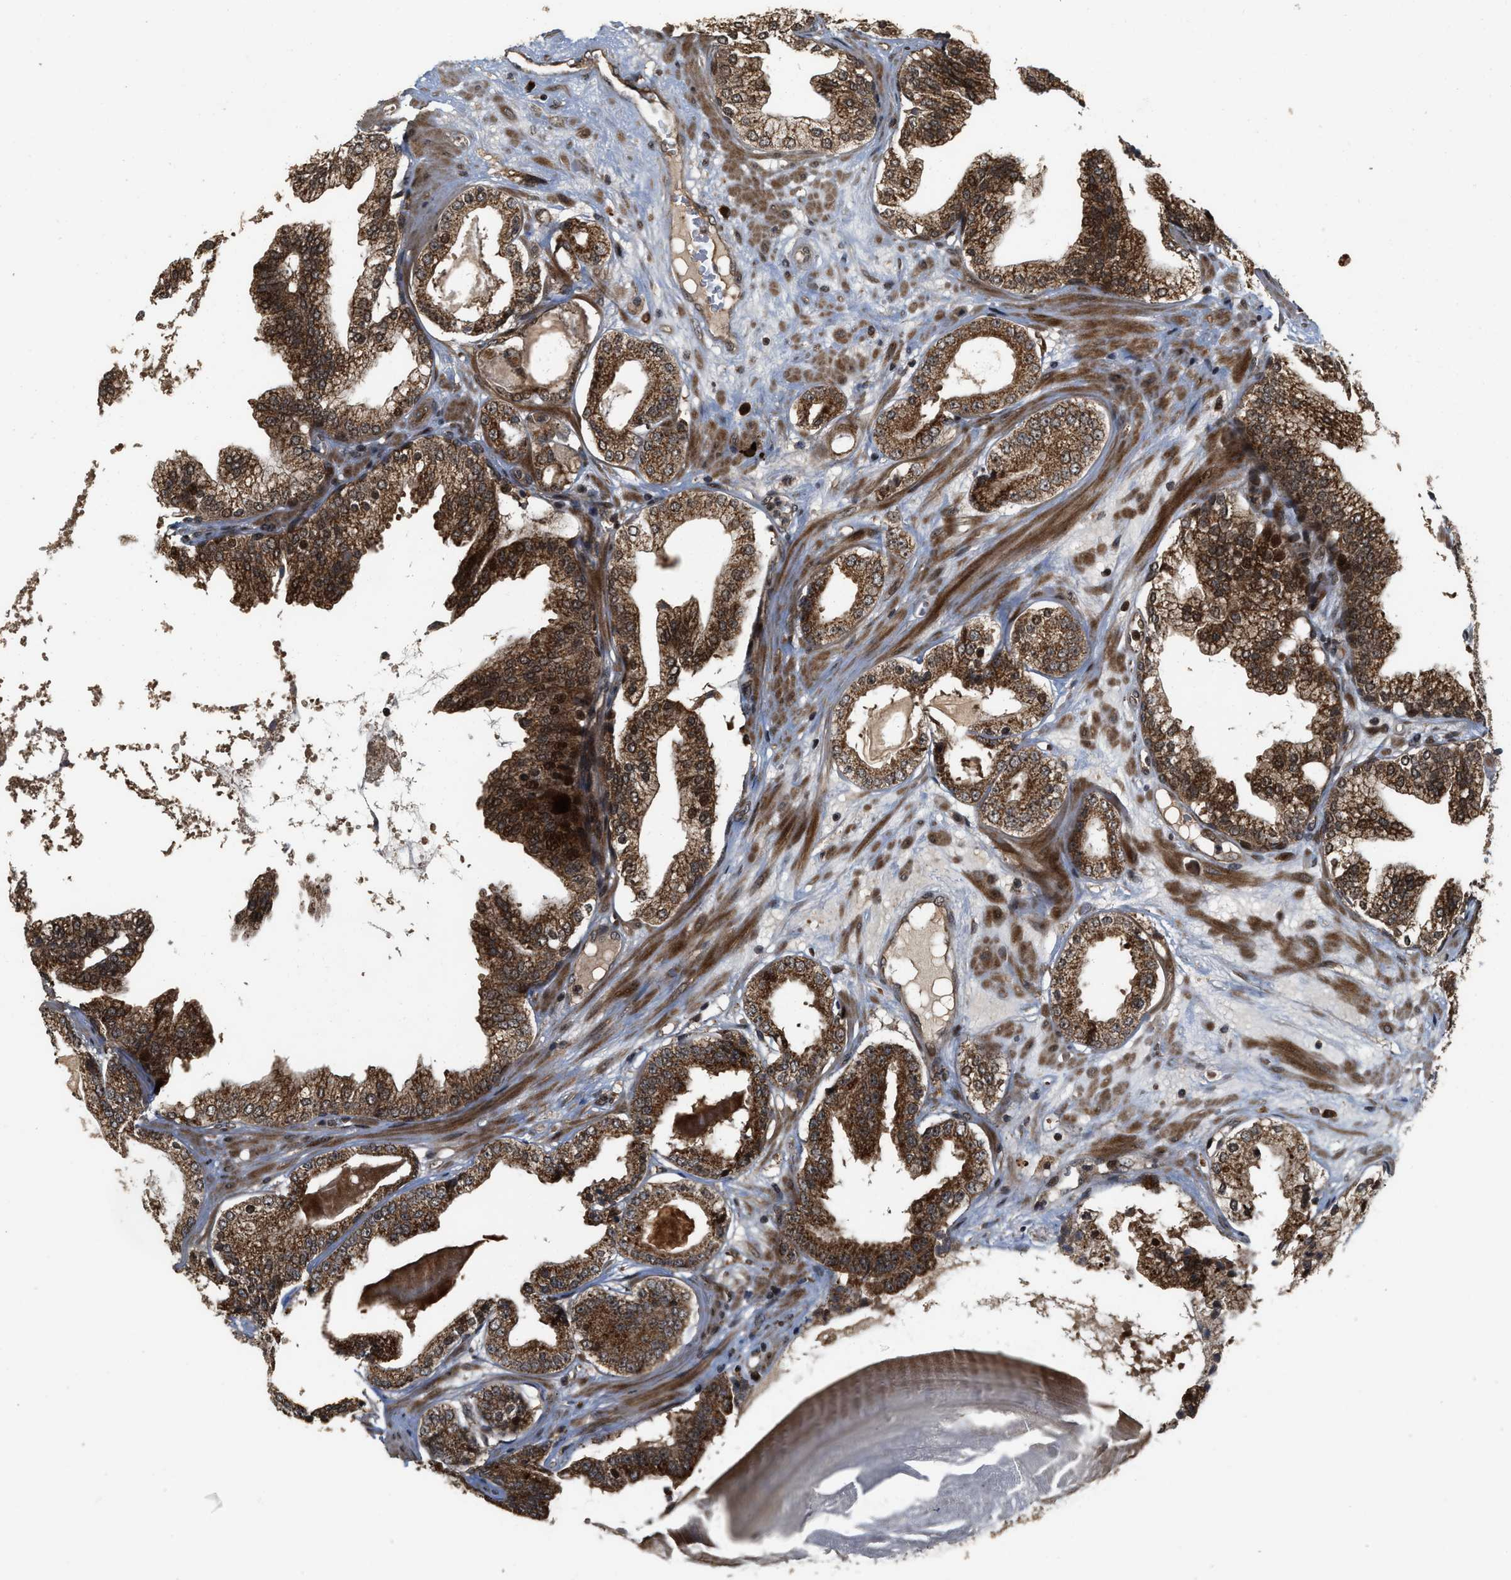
{"staining": {"intensity": "strong", "quantity": ">75%", "location": "cytoplasmic/membranous,nuclear"}, "tissue": "prostate cancer", "cell_type": "Tumor cells", "image_type": "cancer", "snomed": [{"axis": "morphology", "description": "Adenocarcinoma, High grade"}, {"axis": "topography", "description": "Prostate"}], "caption": "A brown stain highlights strong cytoplasmic/membranous and nuclear staining of a protein in prostate cancer (high-grade adenocarcinoma) tumor cells.", "gene": "ELP2", "patient": {"sex": "male", "age": 68}}